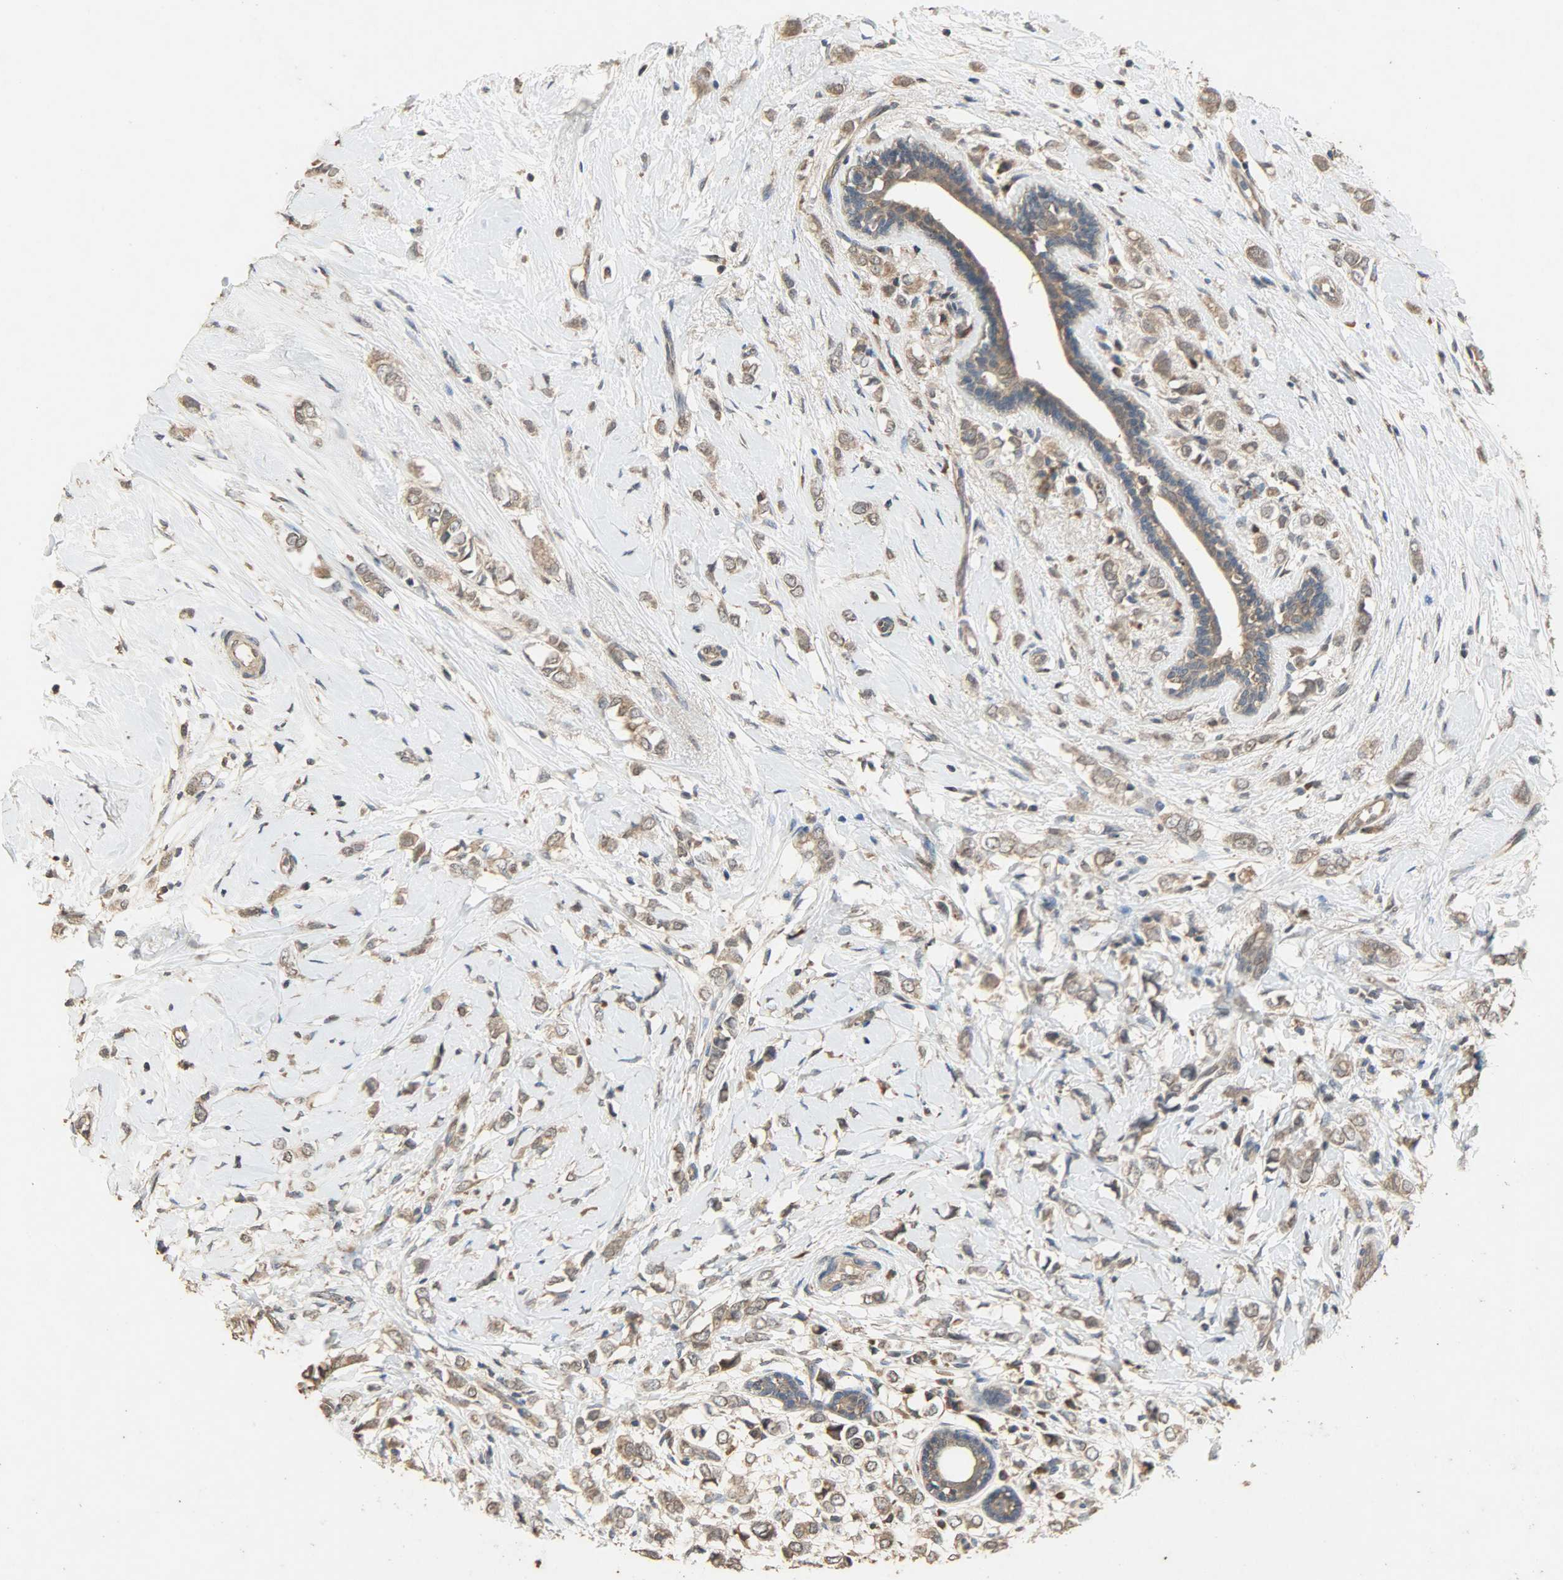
{"staining": {"intensity": "moderate", "quantity": ">75%", "location": "cytoplasmic/membranous"}, "tissue": "breast cancer", "cell_type": "Tumor cells", "image_type": "cancer", "snomed": [{"axis": "morphology", "description": "Normal tissue, NOS"}, {"axis": "morphology", "description": "Lobular carcinoma"}, {"axis": "topography", "description": "Breast"}], "caption": "Breast cancer was stained to show a protein in brown. There is medium levels of moderate cytoplasmic/membranous staining in about >75% of tumor cells.", "gene": "CDKN2C", "patient": {"sex": "female", "age": 47}}